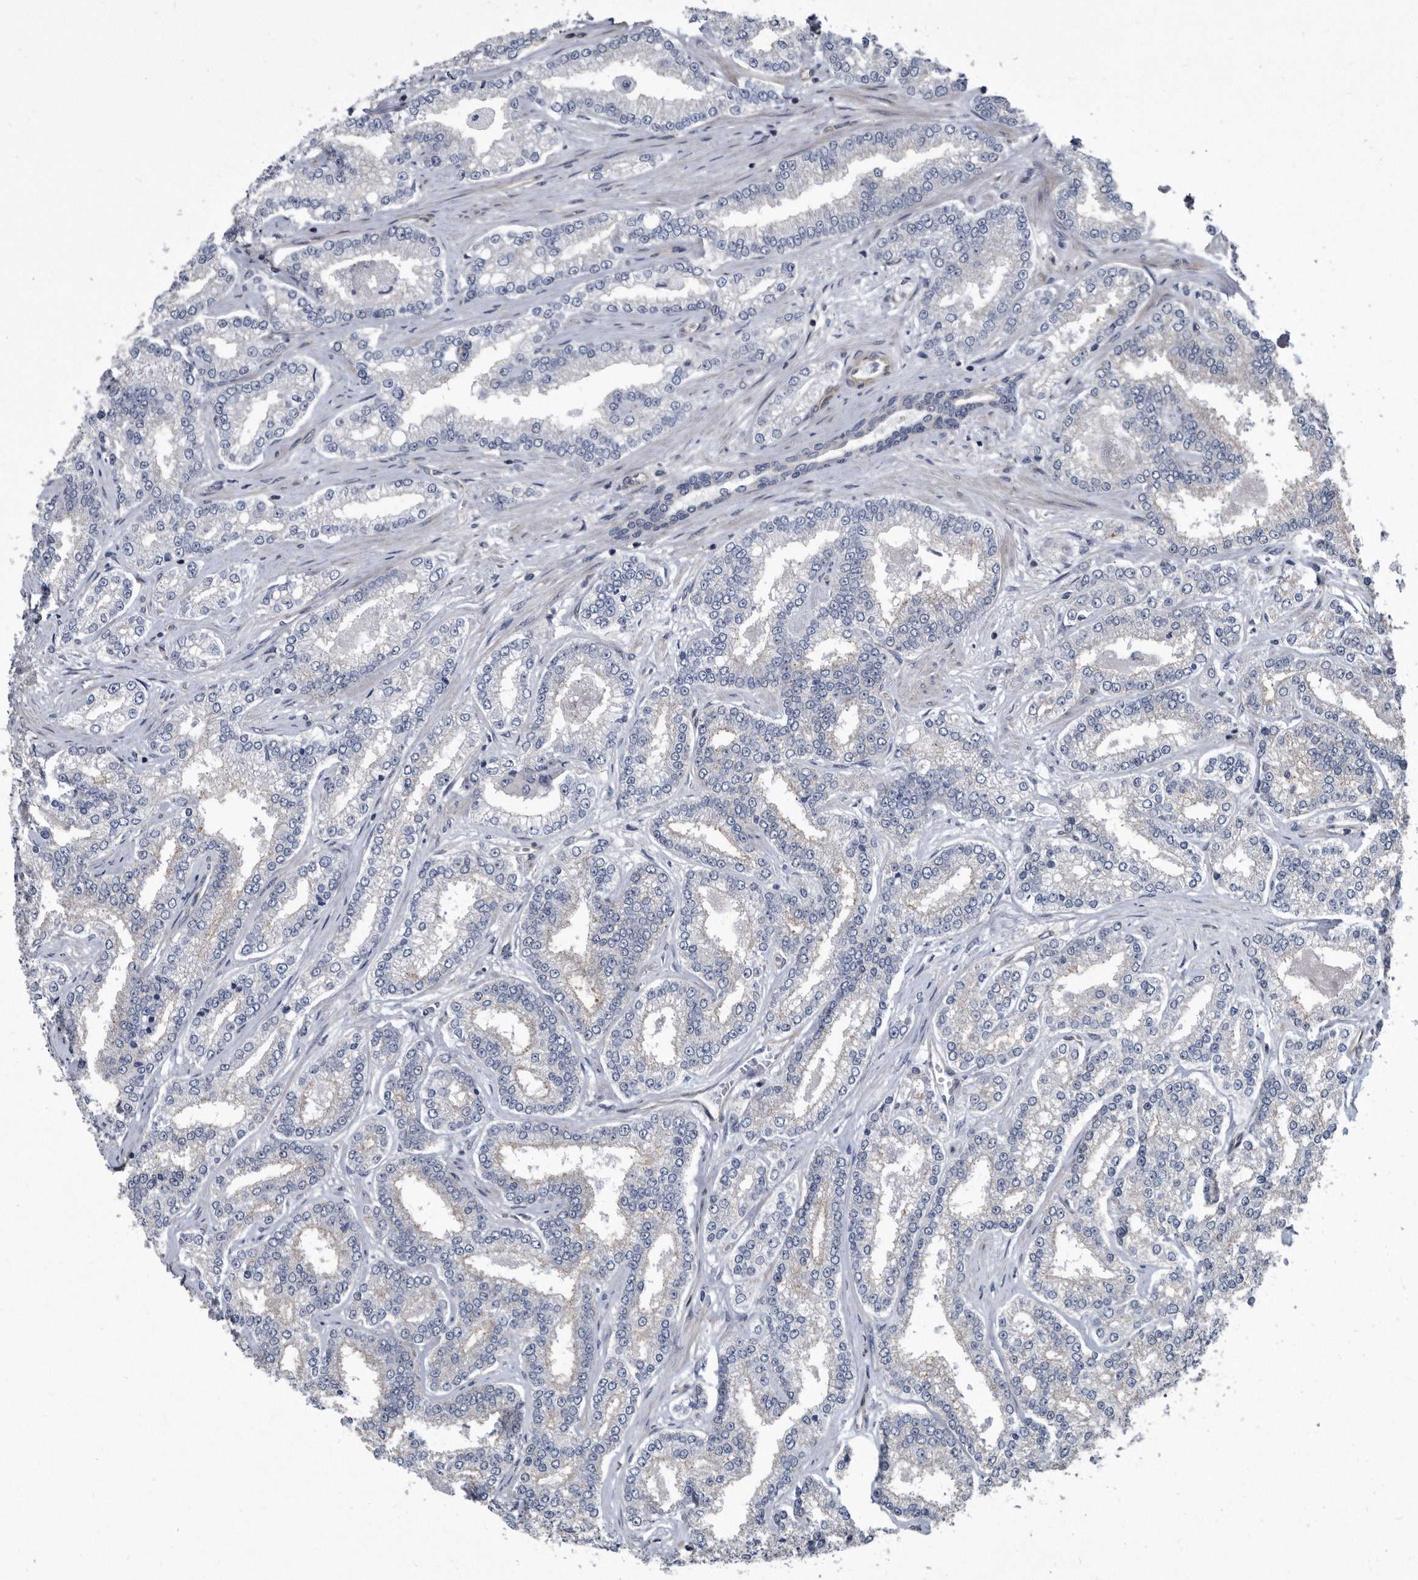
{"staining": {"intensity": "negative", "quantity": "none", "location": "none"}, "tissue": "prostate cancer", "cell_type": "Tumor cells", "image_type": "cancer", "snomed": [{"axis": "morphology", "description": "Normal tissue, NOS"}, {"axis": "morphology", "description": "Adenocarcinoma, High grade"}, {"axis": "topography", "description": "Prostate"}], "caption": "A histopathology image of human prostate cancer is negative for staining in tumor cells. (Stains: DAB (3,3'-diaminobenzidine) immunohistochemistry with hematoxylin counter stain, Microscopy: brightfield microscopy at high magnification).", "gene": "ARMCX1", "patient": {"sex": "male", "age": 83}}